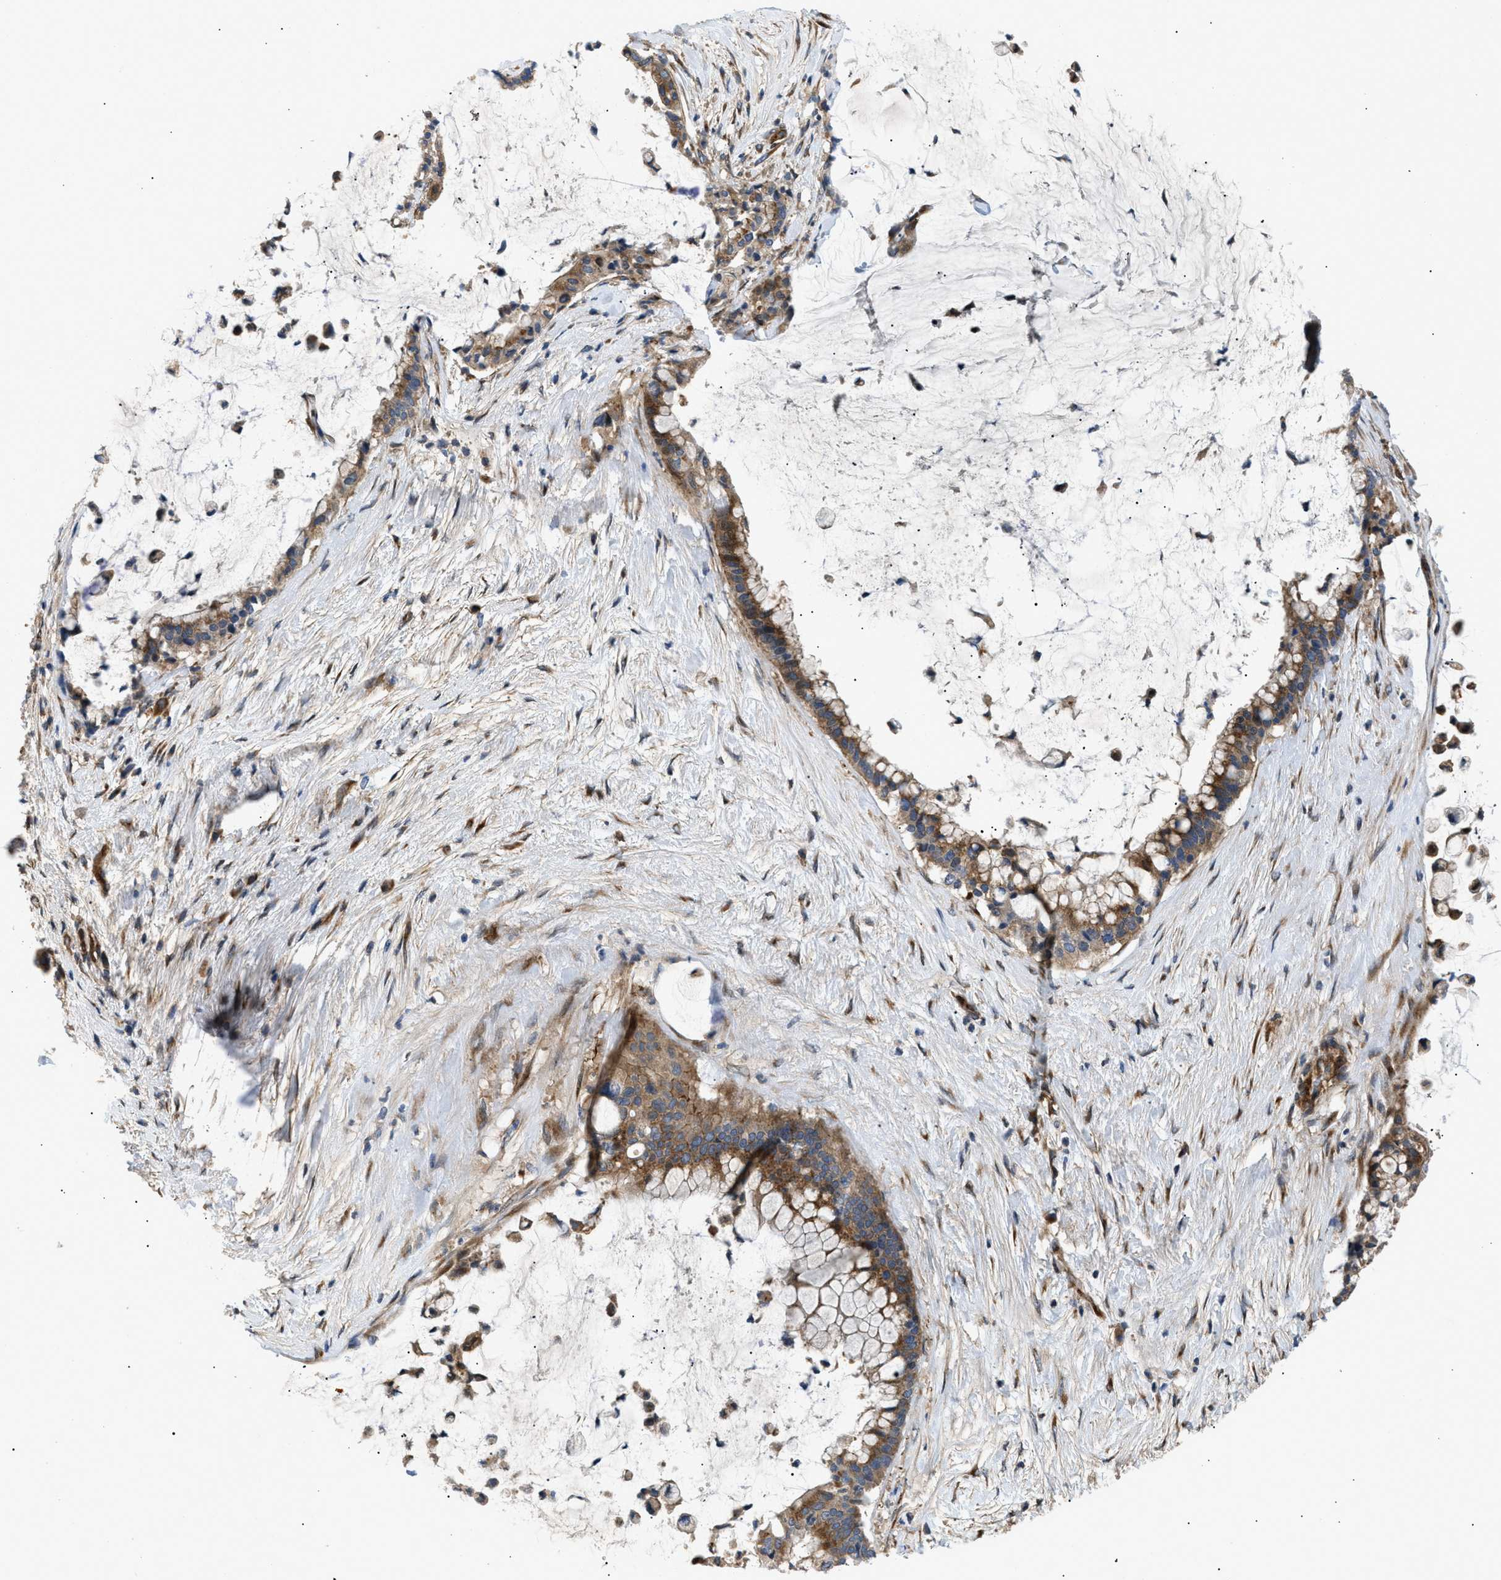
{"staining": {"intensity": "strong", "quantity": ">75%", "location": "cytoplasmic/membranous"}, "tissue": "pancreatic cancer", "cell_type": "Tumor cells", "image_type": "cancer", "snomed": [{"axis": "morphology", "description": "Adenocarcinoma, NOS"}, {"axis": "topography", "description": "Pancreas"}], "caption": "Strong cytoplasmic/membranous staining is present in approximately >75% of tumor cells in pancreatic adenocarcinoma.", "gene": "LYSMD3", "patient": {"sex": "male", "age": 41}}